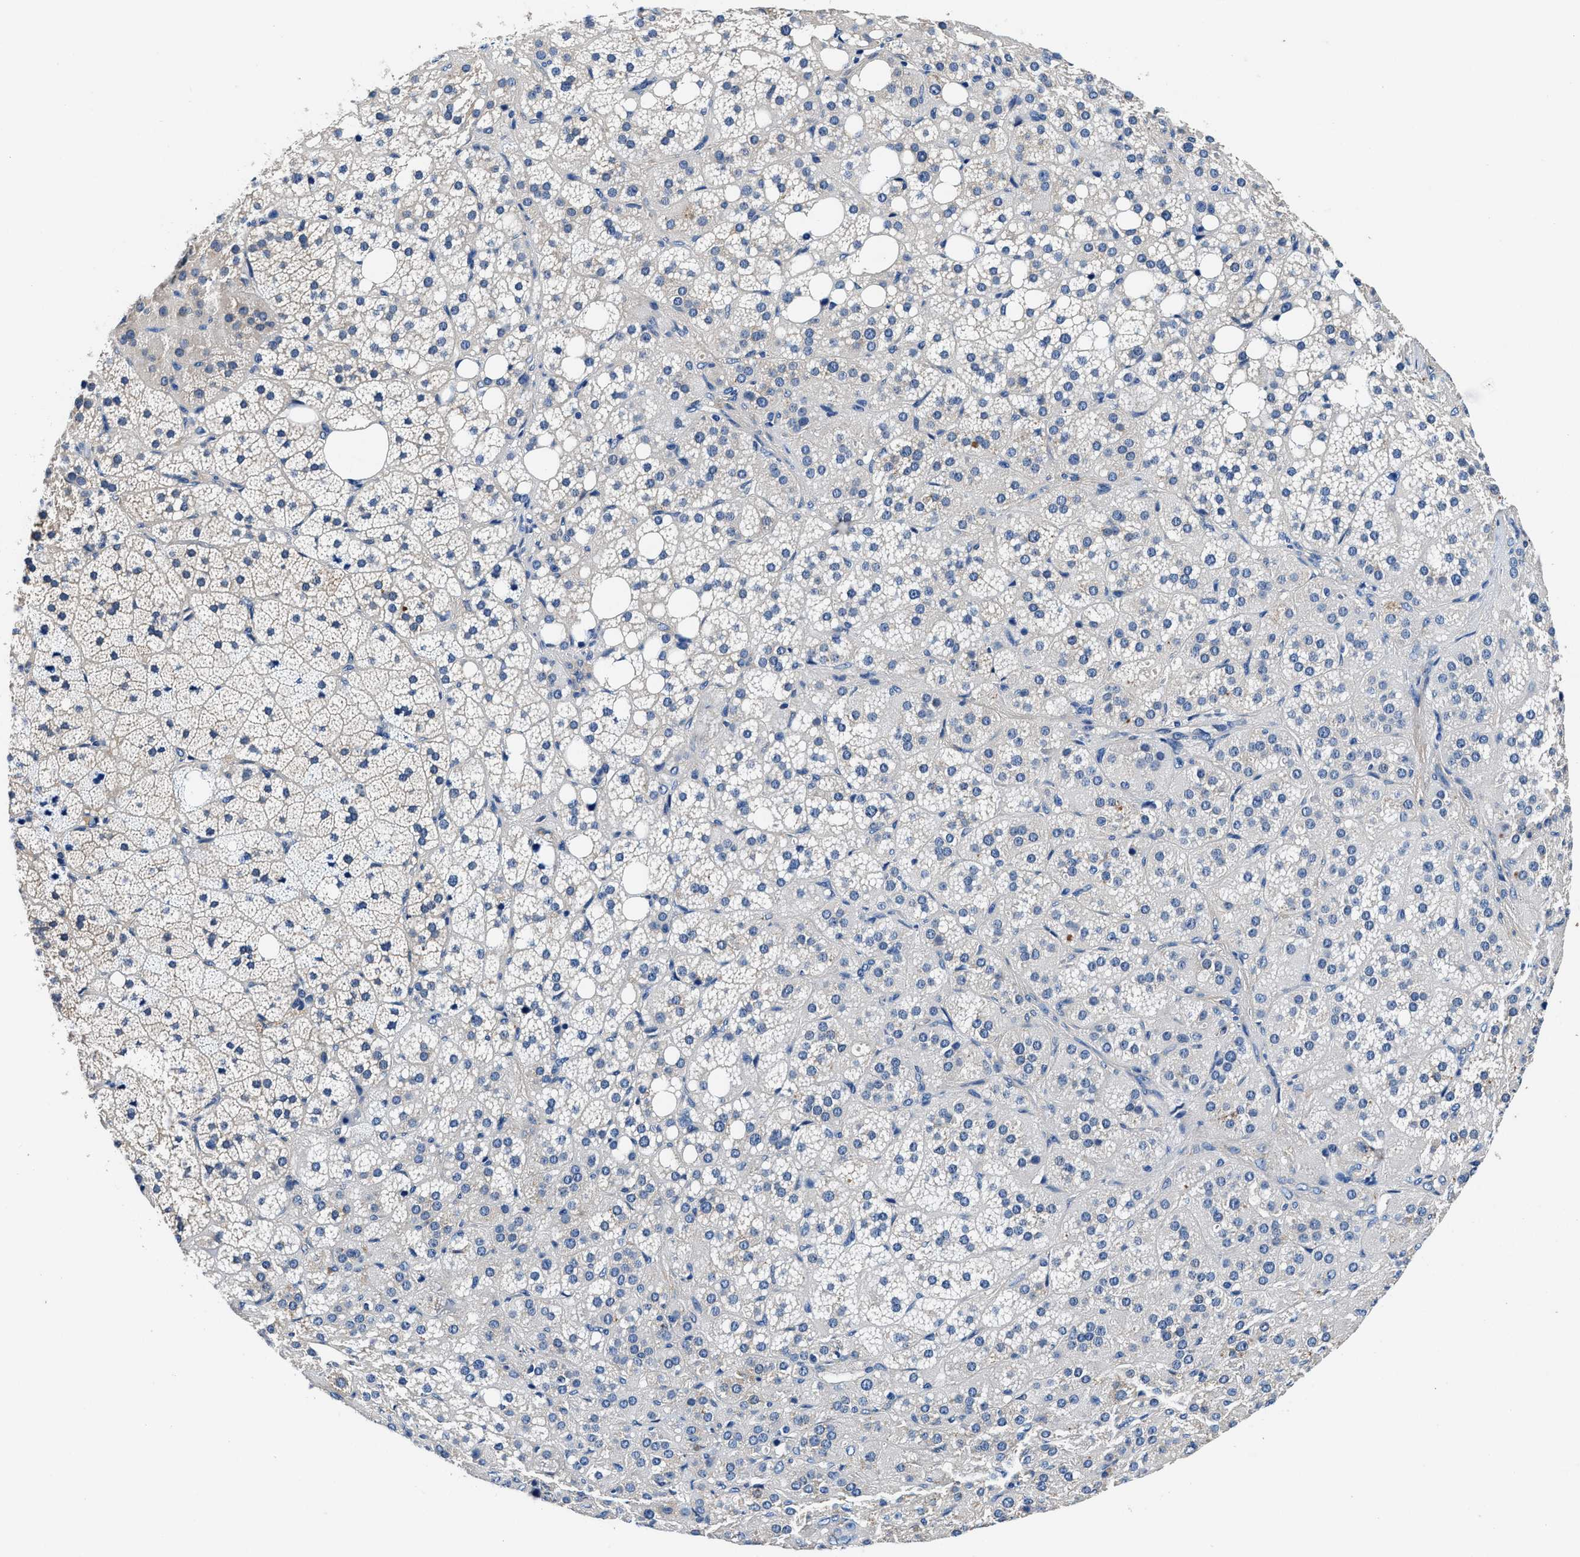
{"staining": {"intensity": "moderate", "quantity": "25%-75%", "location": "cytoplasmic/membranous"}, "tissue": "adrenal gland", "cell_type": "Glandular cells", "image_type": "normal", "snomed": [{"axis": "morphology", "description": "Normal tissue, NOS"}, {"axis": "topography", "description": "Adrenal gland"}], "caption": "The histopathology image demonstrates staining of normal adrenal gland, revealing moderate cytoplasmic/membranous protein expression (brown color) within glandular cells.", "gene": "NEU1", "patient": {"sex": "female", "age": 59}}